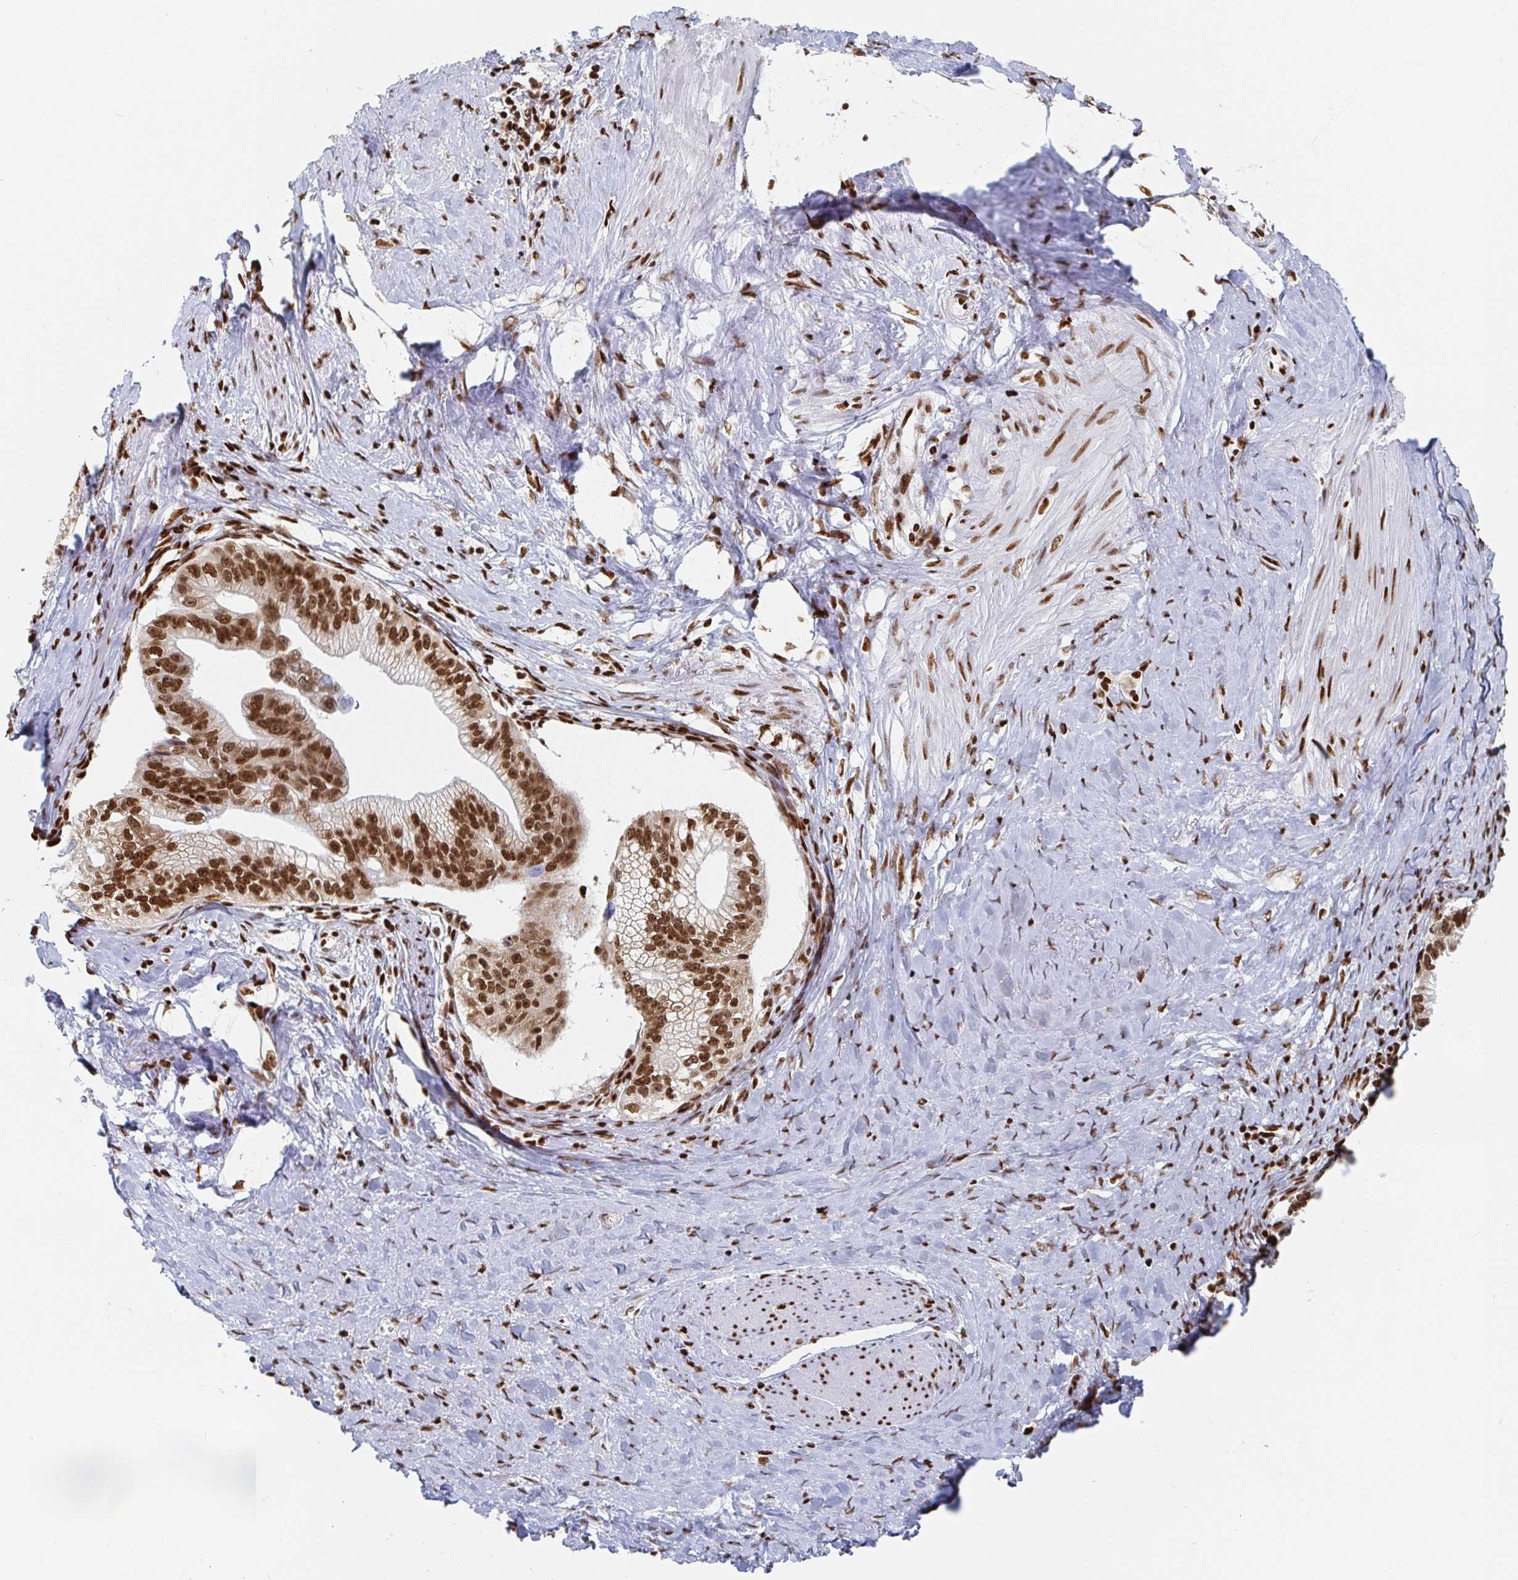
{"staining": {"intensity": "strong", "quantity": ">75%", "location": "nuclear"}, "tissue": "pancreatic cancer", "cell_type": "Tumor cells", "image_type": "cancer", "snomed": [{"axis": "morphology", "description": "Adenocarcinoma, NOS"}, {"axis": "topography", "description": "Pancreas"}], "caption": "A high-resolution image shows IHC staining of pancreatic adenocarcinoma, which reveals strong nuclear staining in approximately >75% of tumor cells.", "gene": "EWSR1", "patient": {"sex": "male", "age": 70}}